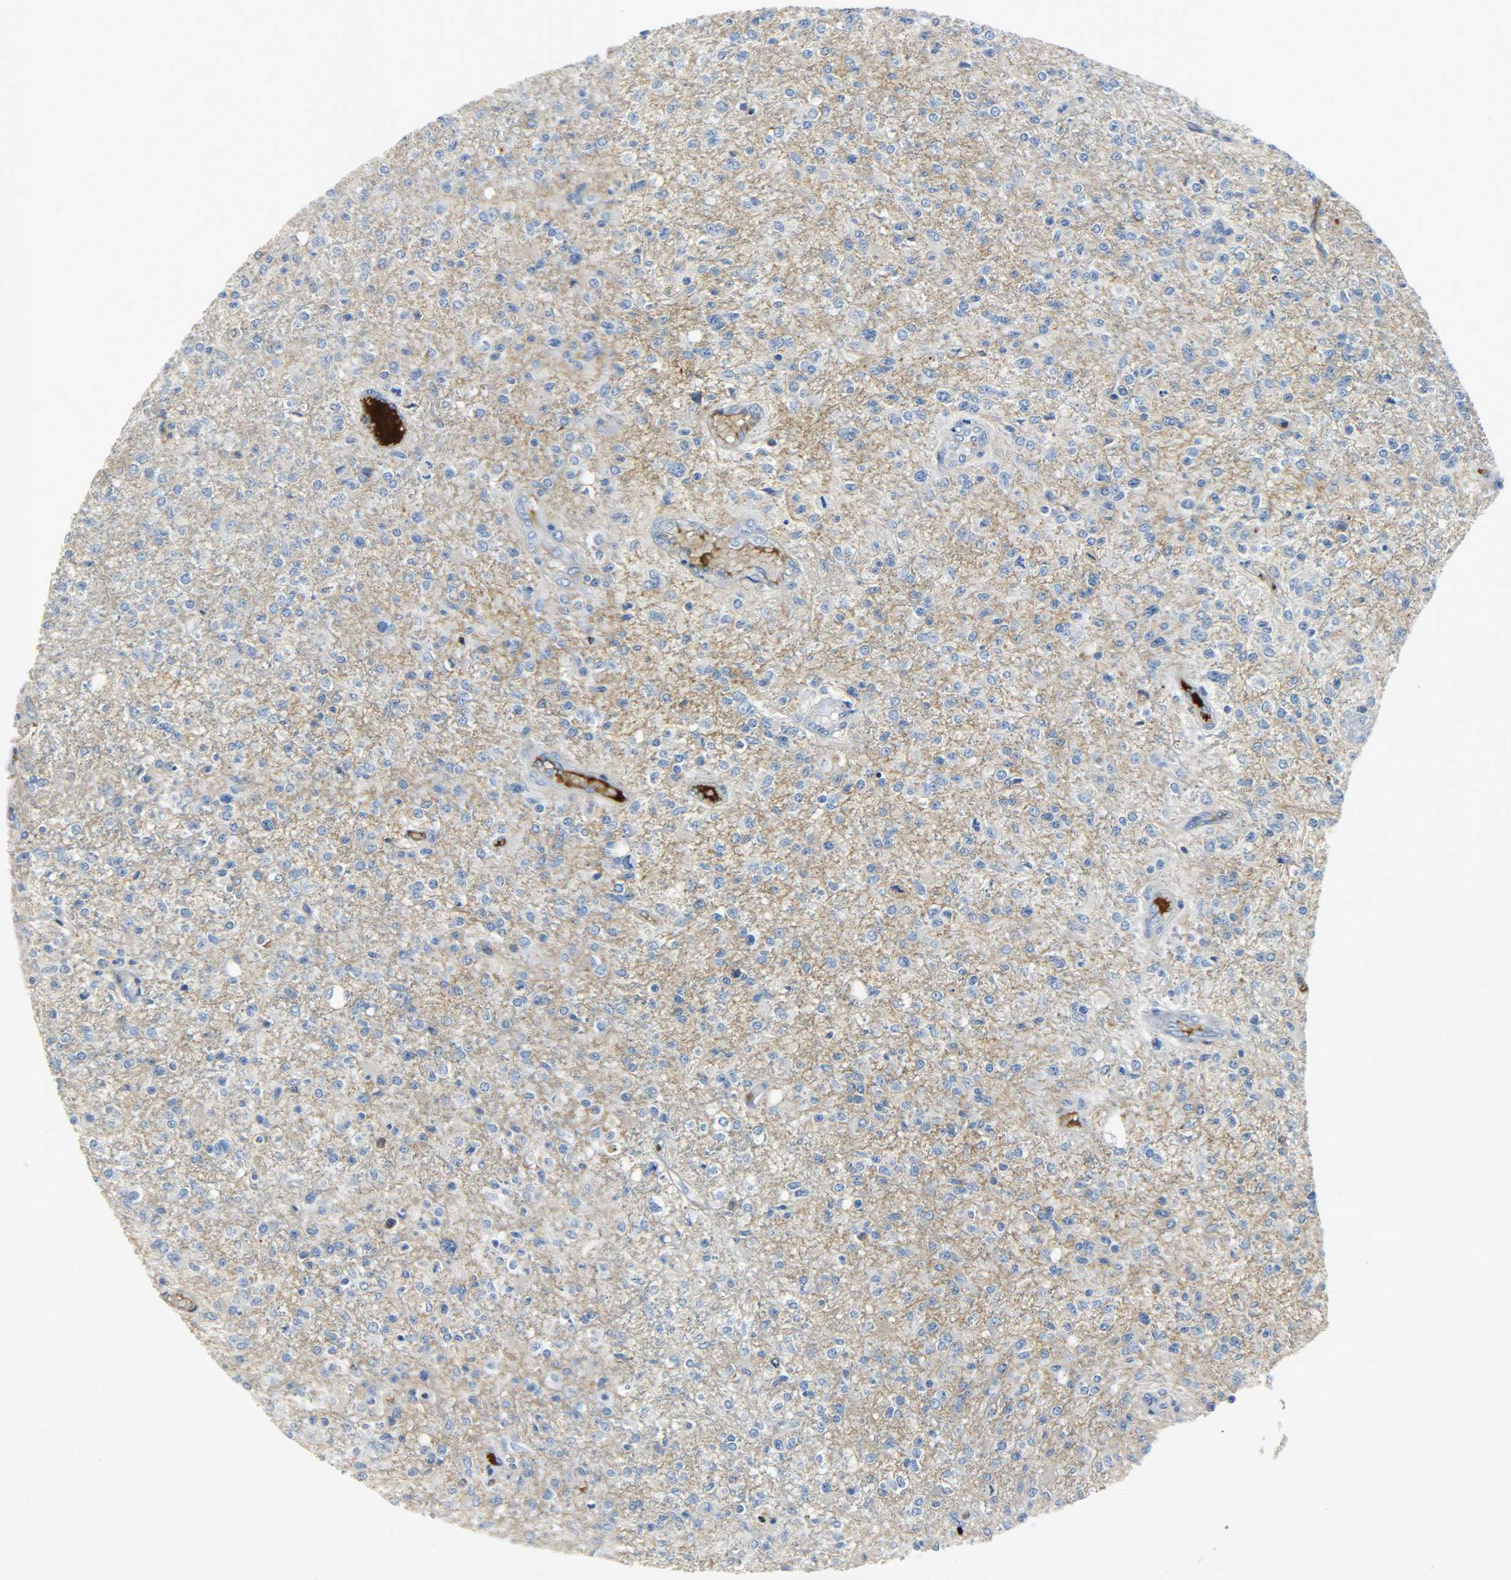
{"staining": {"intensity": "negative", "quantity": "none", "location": "none"}, "tissue": "glioma", "cell_type": "Tumor cells", "image_type": "cancer", "snomed": [{"axis": "morphology", "description": "Glioma, malignant, High grade"}, {"axis": "topography", "description": "Cerebral cortex"}], "caption": "Immunohistochemical staining of malignant glioma (high-grade) displays no significant staining in tumor cells.", "gene": "CRP", "patient": {"sex": "male", "age": 76}}